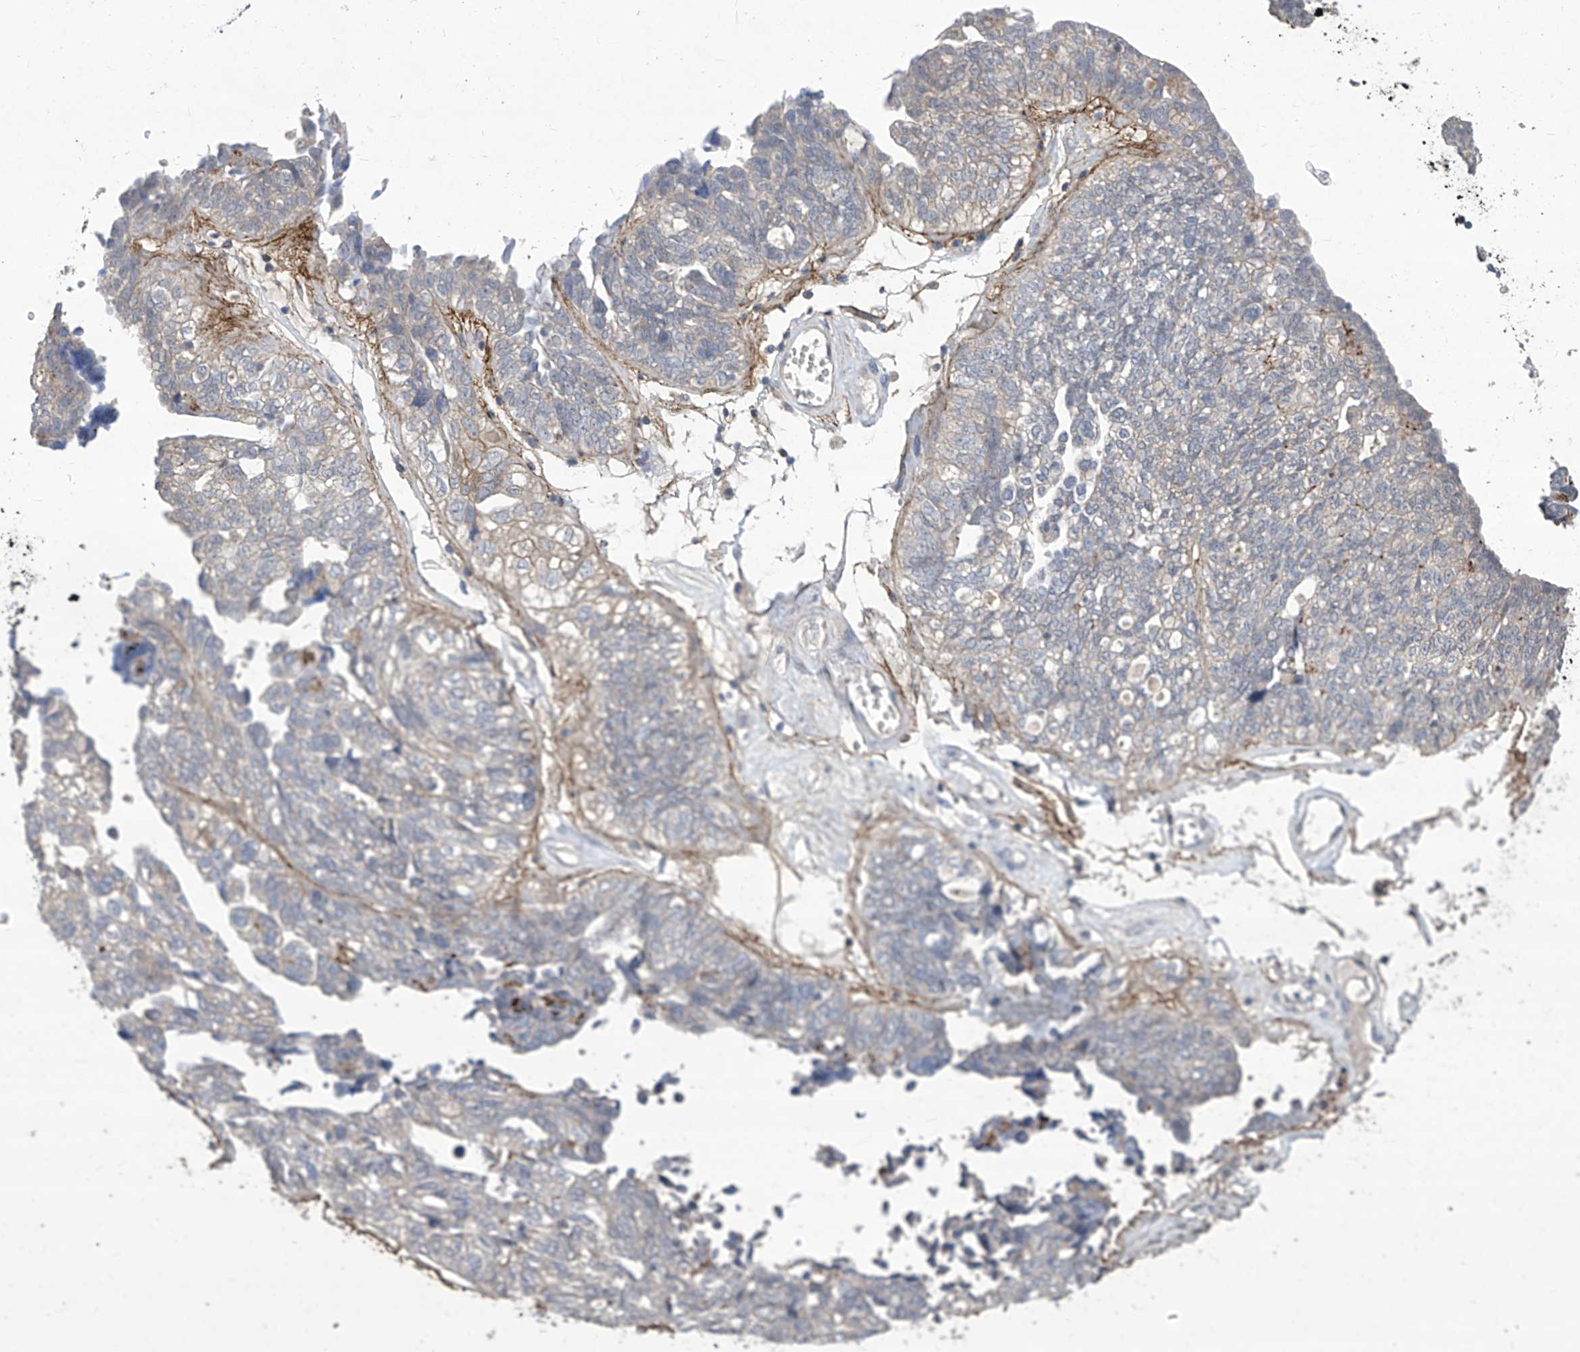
{"staining": {"intensity": "negative", "quantity": "none", "location": "none"}, "tissue": "ovarian cancer", "cell_type": "Tumor cells", "image_type": "cancer", "snomed": [{"axis": "morphology", "description": "Cystadenocarcinoma, serous, NOS"}, {"axis": "topography", "description": "Ovary"}], "caption": "An IHC image of ovarian cancer (serous cystadenocarcinoma) is shown. There is no staining in tumor cells of ovarian cancer (serous cystadenocarcinoma).", "gene": "TXNIP", "patient": {"sex": "female", "age": 79}}